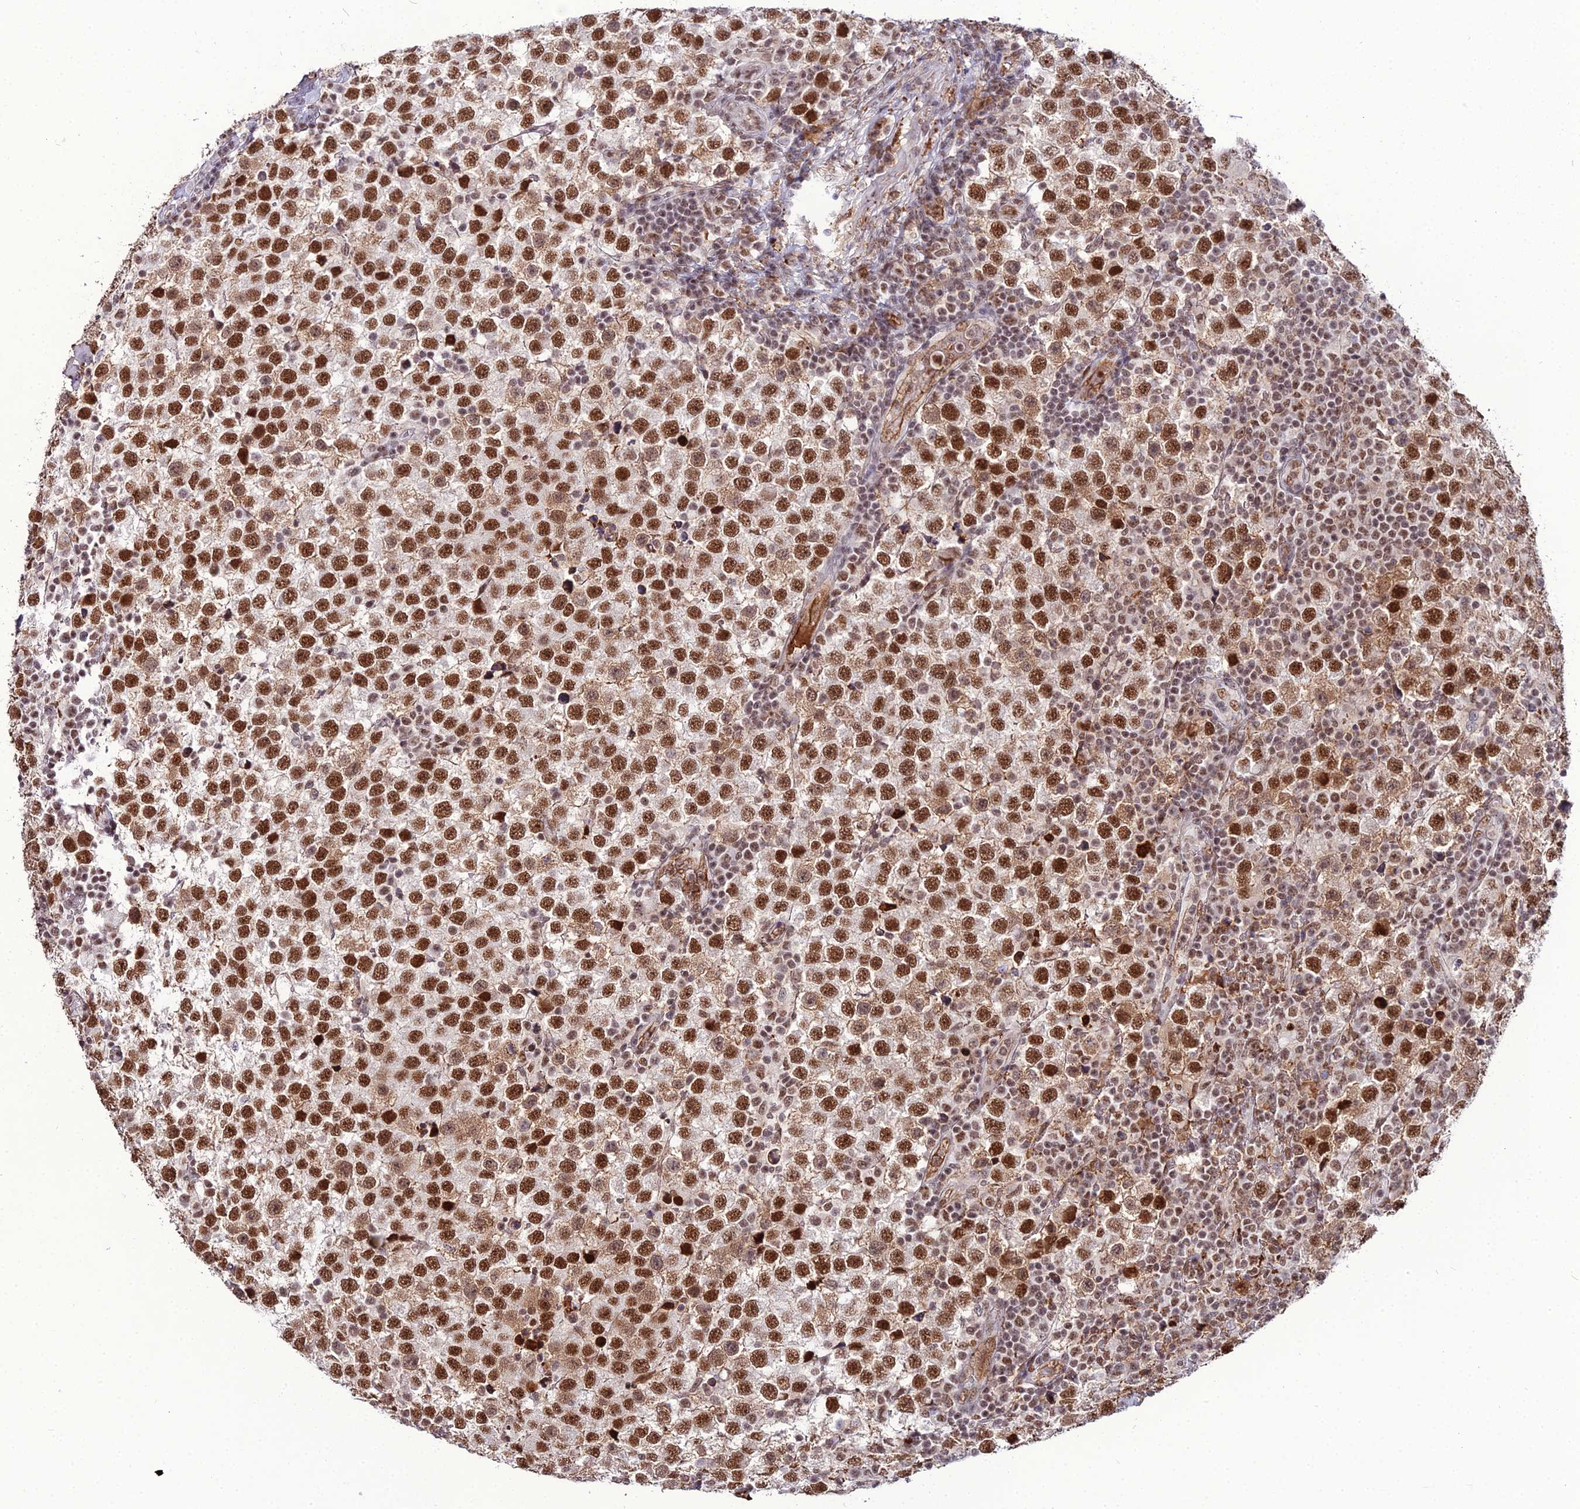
{"staining": {"intensity": "strong", "quantity": ">75%", "location": "nuclear"}, "tissue": "testis cancer", "cell_type": "Tumor cells", "image_type": "cancer", "snomed": [{"axis": "morphology", "description": "Seminoma, NOS"}, {"axis": "topography", "description": "Testis"}], "caption": "IHC histopathology image of human testis seminoma stained for a protein (brown), which displays high levels of strong nuclear staining in about >75% of tumor cells.", "gene": "RBM12", "patient": {"sex": "male", "age": 34}}